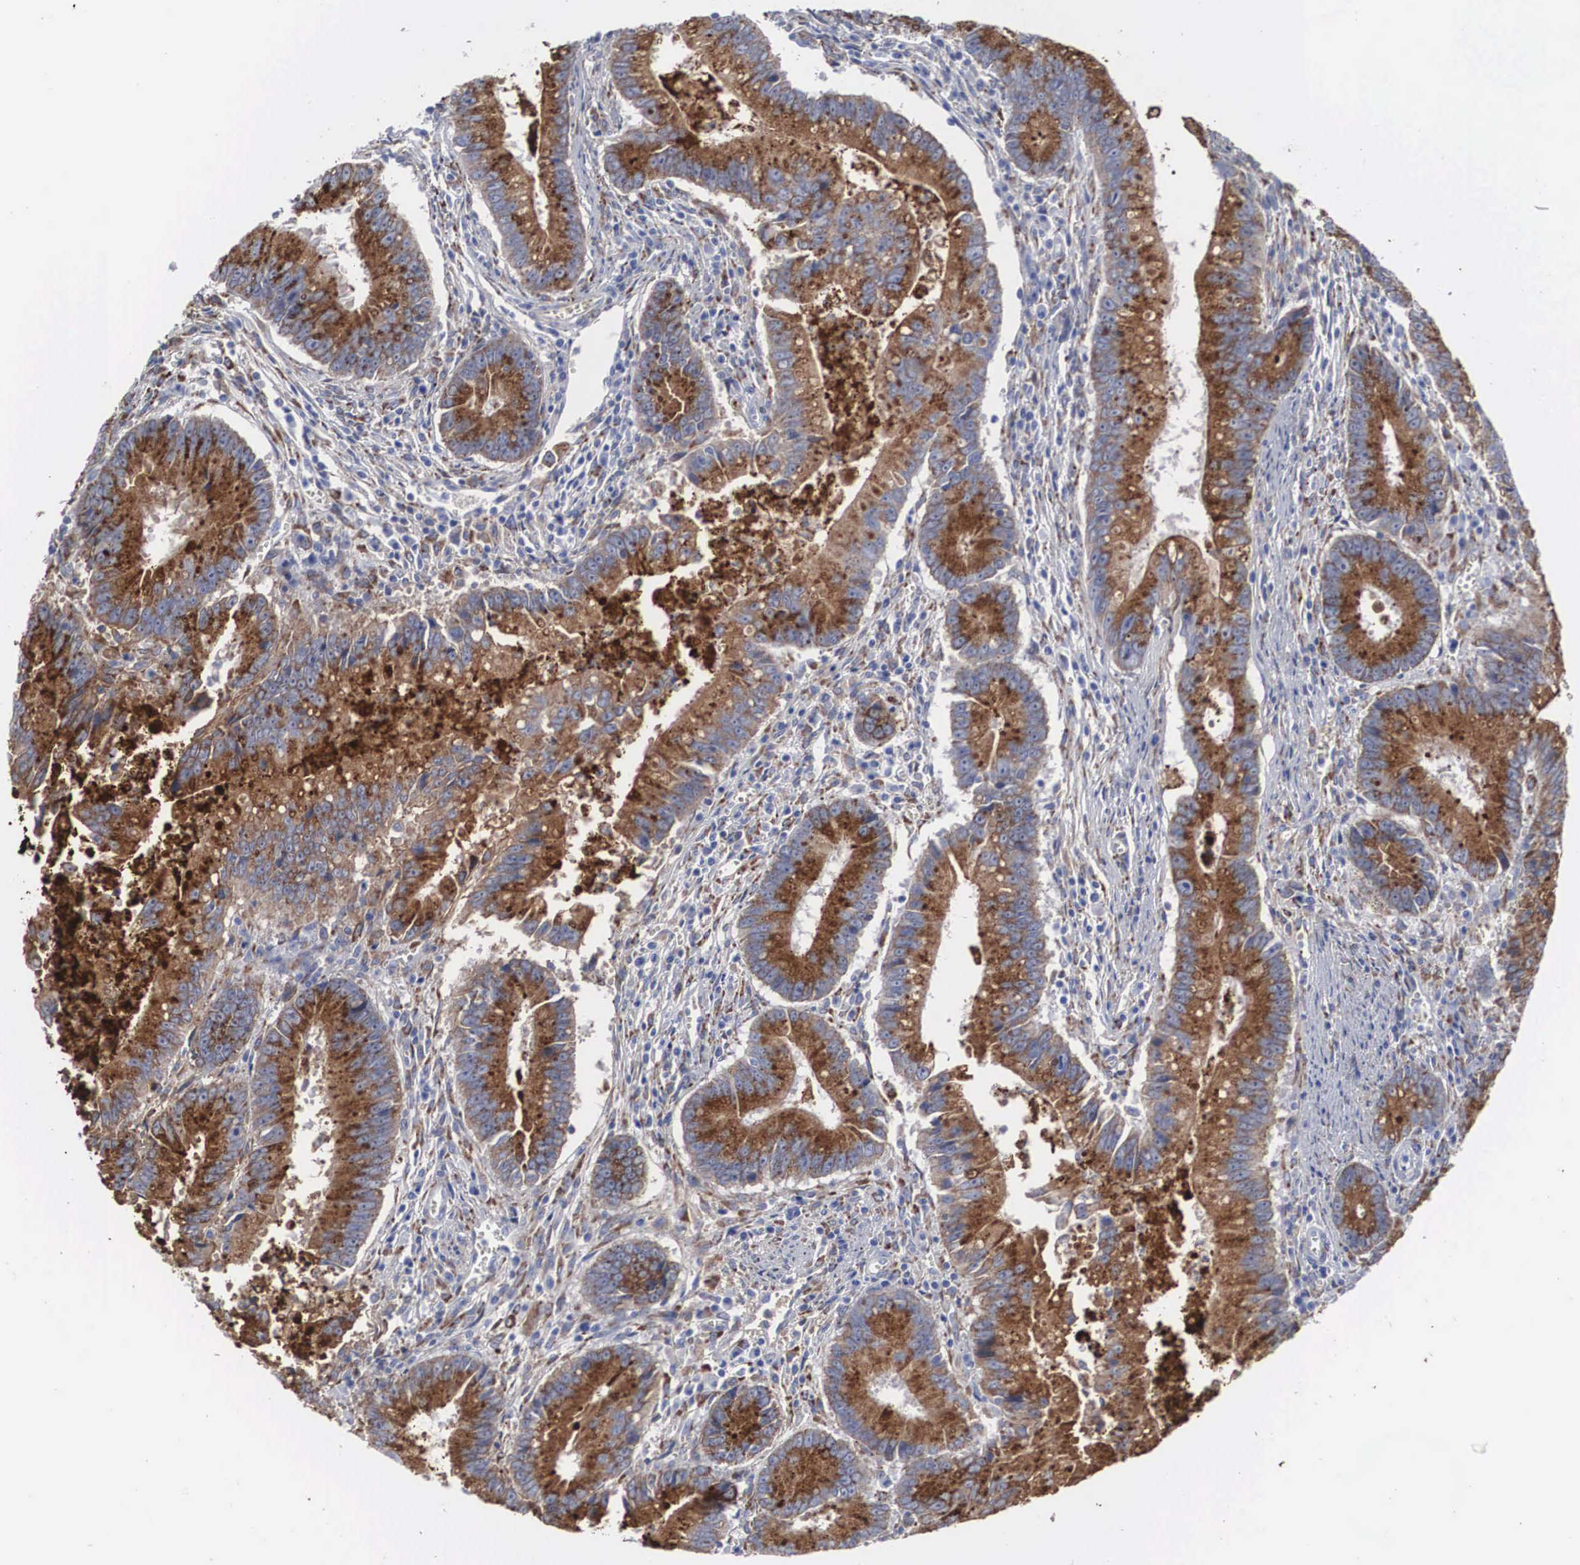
{"staining": {"intensity": "strong", "quantity": ">75%", "location": "cytoplasmic/membranous"}, "tissue": "colorectal cancer", "cell_type": "Tumor cells", "image_type": "cancer", "snomed": [{"axis": "morphology", "description": "Adenocarcinoma, NOS"}, {"axis": "topography", "description": "Rectum"}], "caption": "Colorectal cancer (adenocarcinoma) tissue reveals strong cytoplasmic/membranous expression in approximately >75% of tumor cells", "gene": "LGALS3BP", "patient": {"sex": "female", "age": 81}}